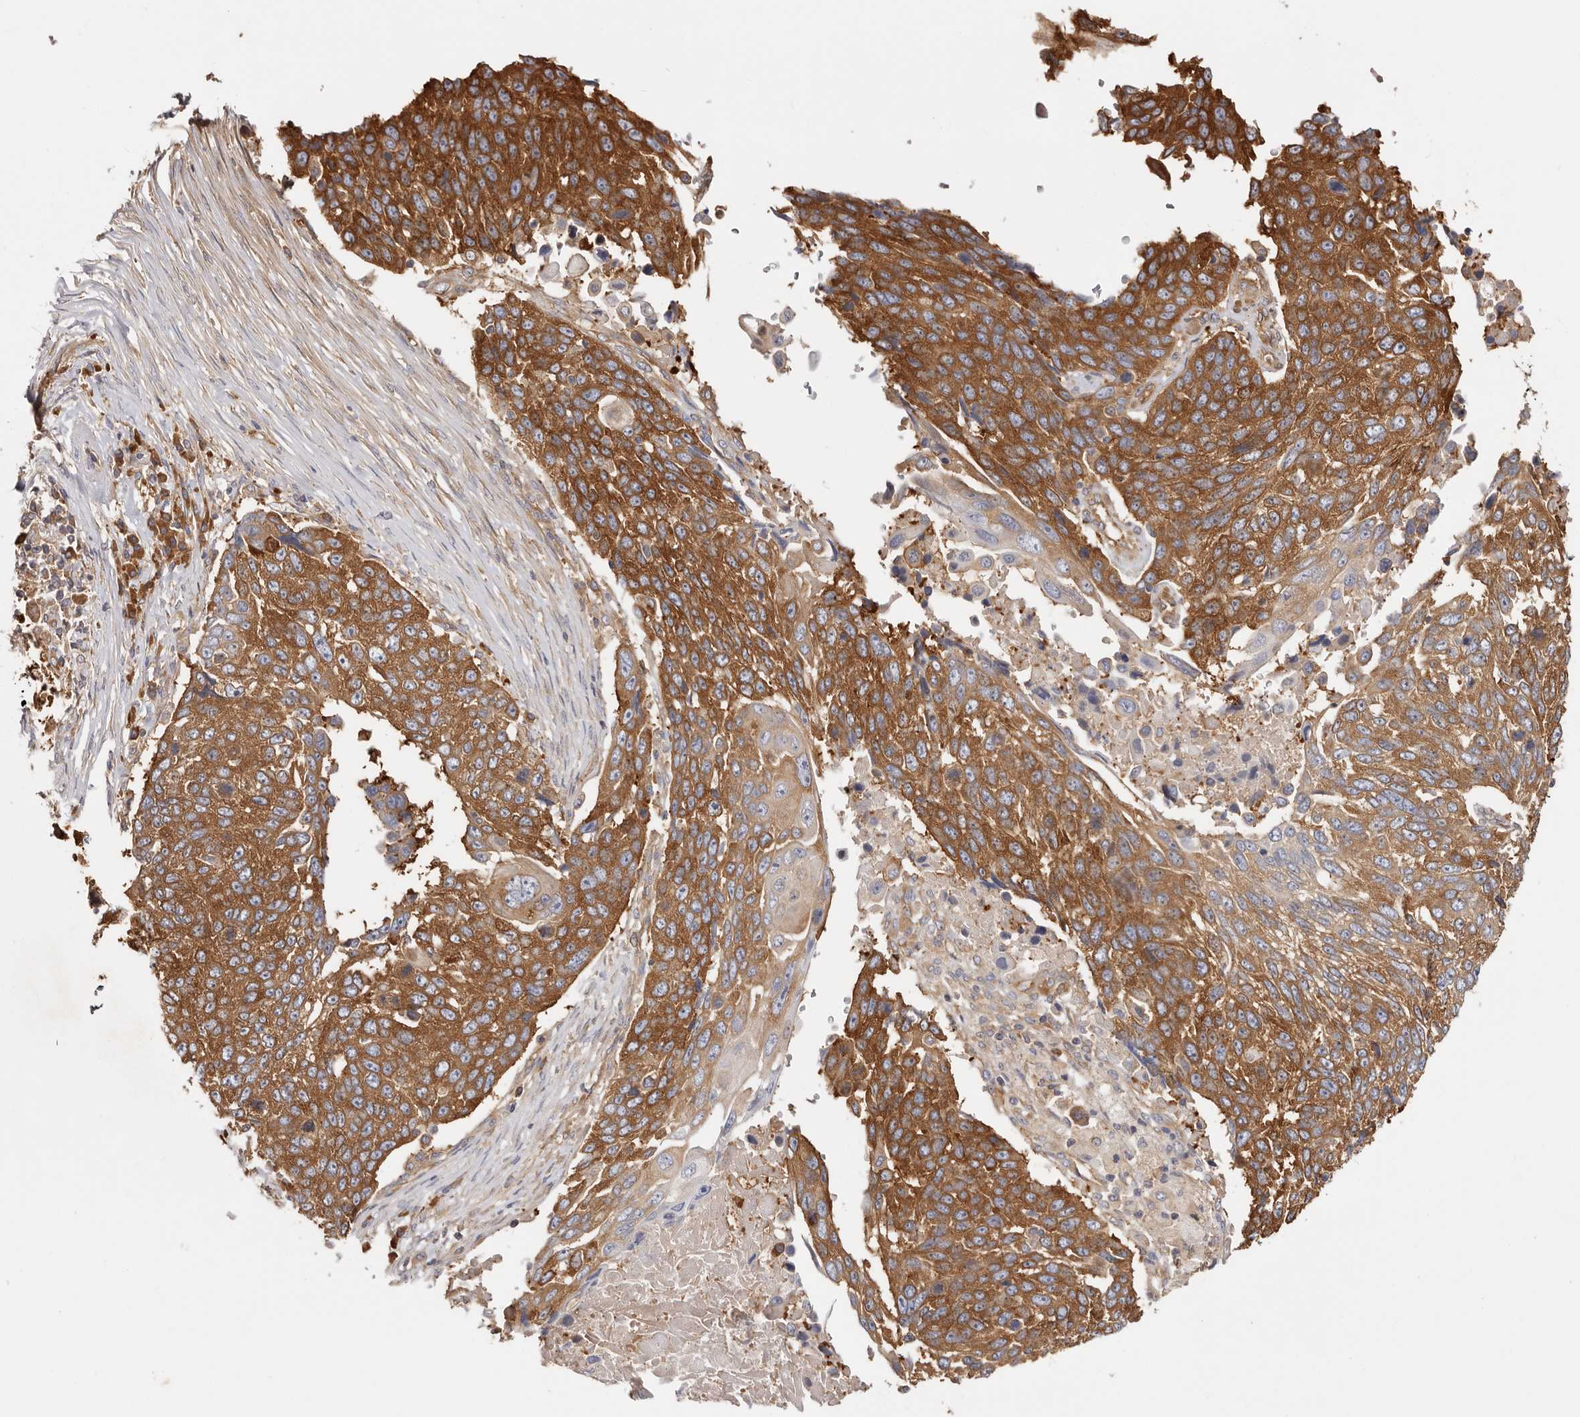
{"staining": {"intensity": "strong", "quantity": ">75%", "location": "cytoplasmic/membranous"}, "tissue": "lung cancer", "cell_type": "Tumor cells", "image_type": "cancer", "snomed": [{"axis": "morphology", "description": "Squamous cell carcinoma, NOS"}, {"axis": "topography", "description": "Lung"}], "caption": "Immunohistochemistry (IHC) image of neoplastic tissue: human squamous cell carcinoma (lung) stained using immunohistochemistry (IHC) reveals high levels of strong protein expression localized specifically in the cytoplasmic/membranous of tumor cells, appearing as a cytoplasmic/membranous brown color.", "gene": "EPRS1", "patient": {"sex": "male", "age": 66}}